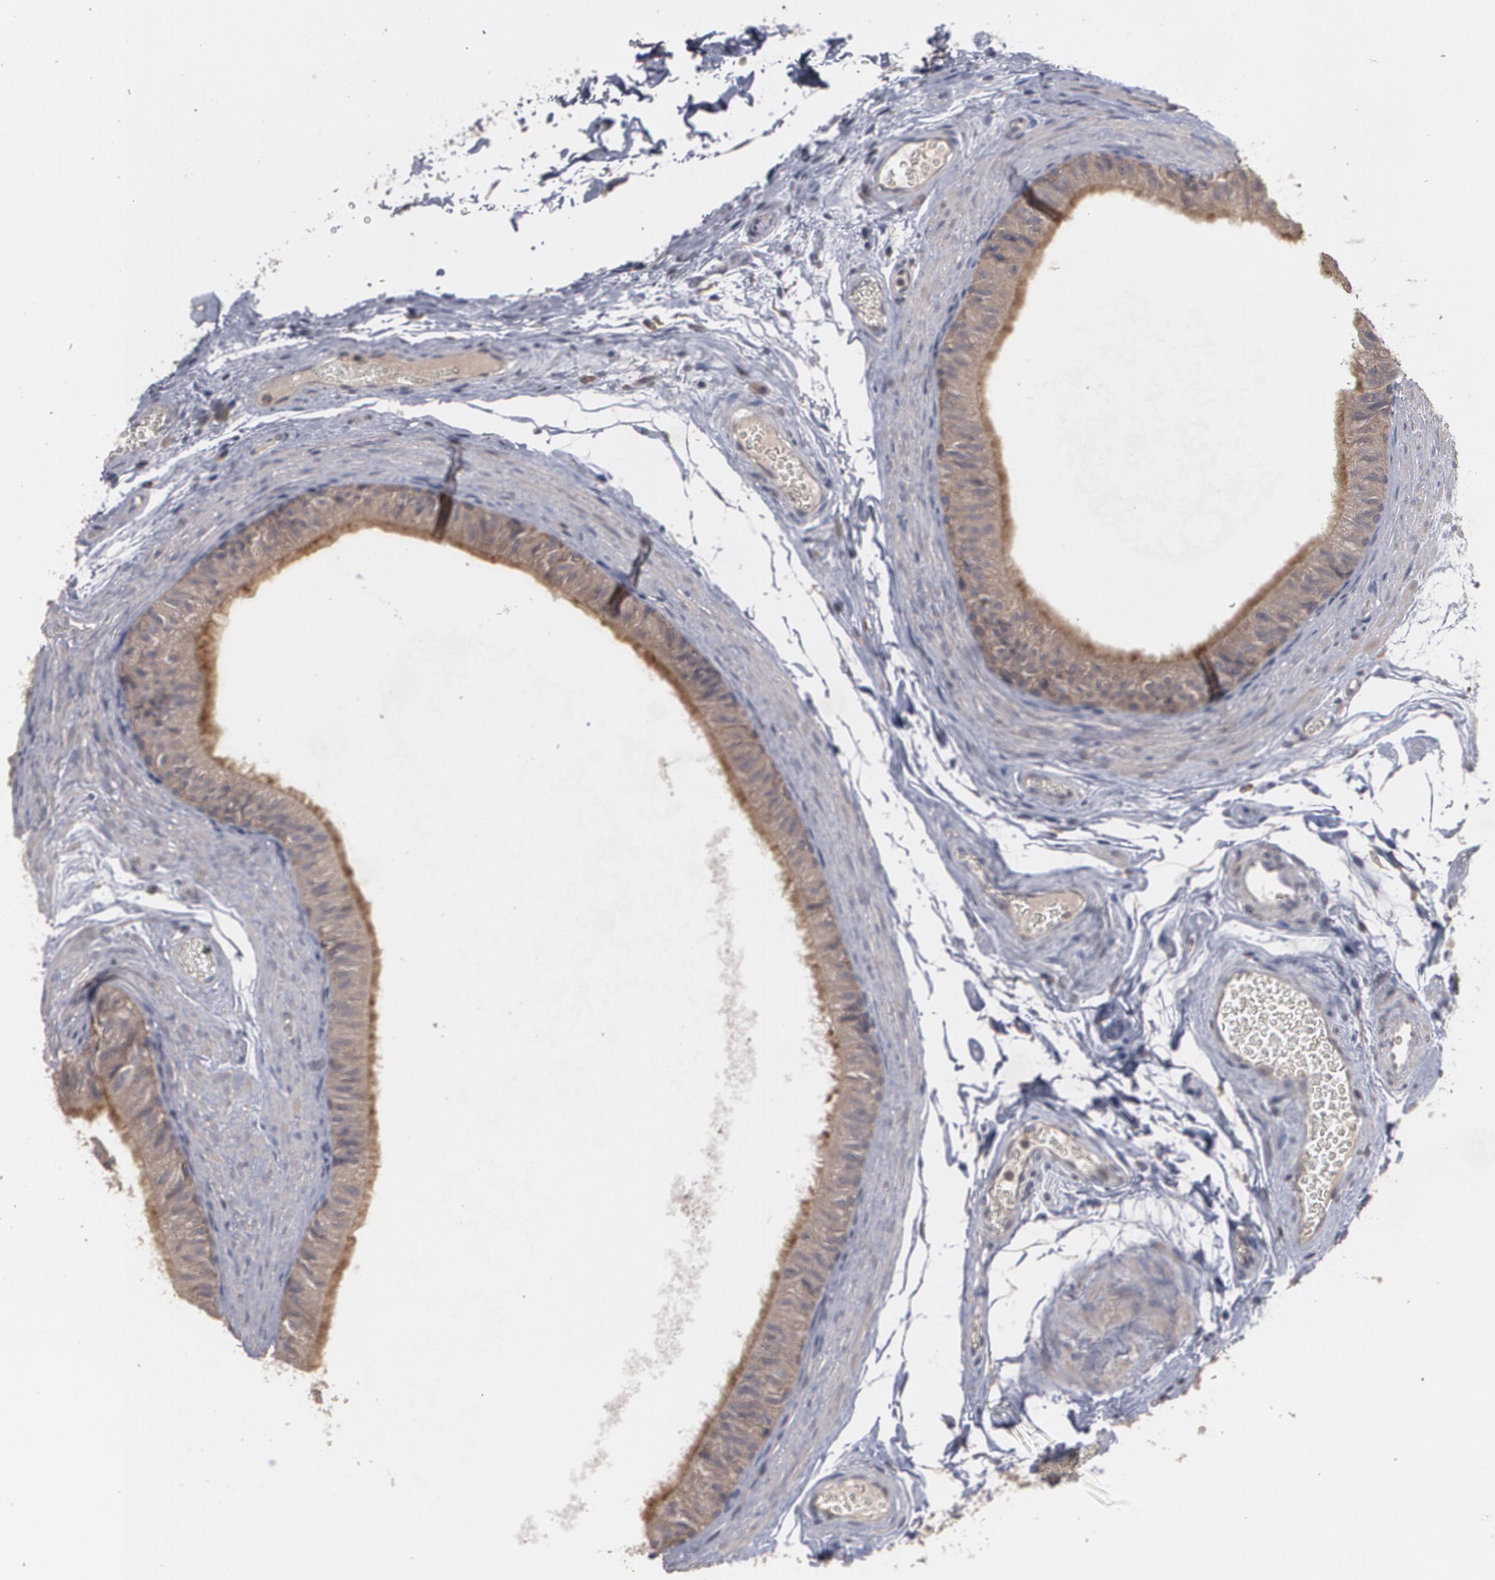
{"staining": {"intensity": "moderate", "quantity": ">75%", "location": "cytoplasmic/membranous"}, "tissue": "epididymis", "cell_type": "Glandular cells", "image_type": "normal", "snomed": [{"axis": "morphology", "description": "Normal tissue, NOS"}, {"axis": "topography", "description": "Testis"}, {"axis": "topography", "description": "Epididymis"}], "caption": "Moderate cytoplasmic/membranous expression for a protein is identified in approximately >75% of glandular cells of normal epididymis using IHC.", "gene": "ARF6", "patient": {"sex": "male", "age": 36}}